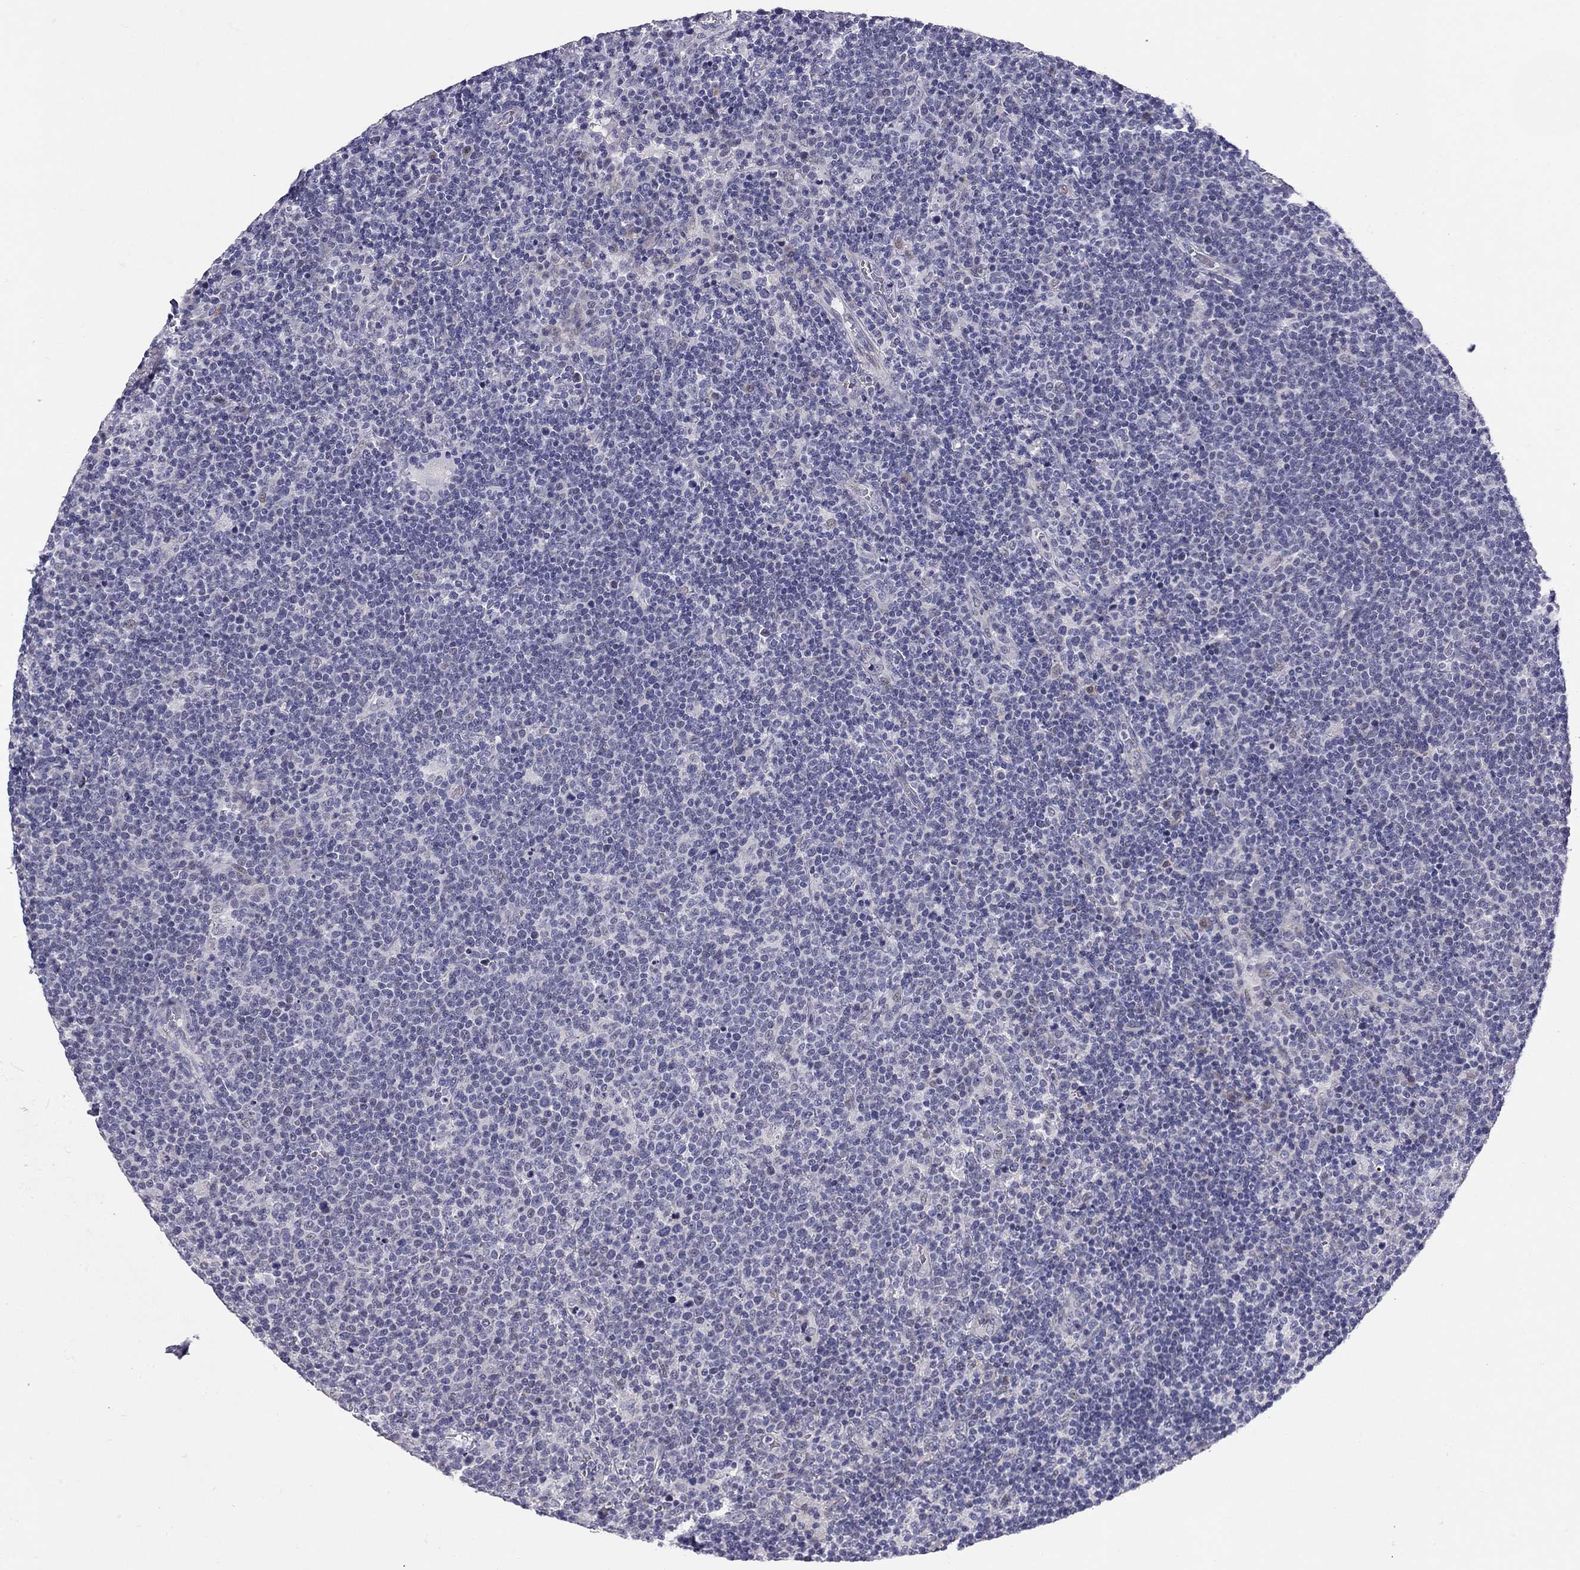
{"staining": {"intensity": "negative", "quantity": "none", "location": "none"}, "tissue": "lymphoma", "cell_type": "Tumor cells", "image_type": "cancer", "snomed": [{"axis": "morphology", "description": "Malignant lymphoma, non-Hodgkin's type, High grade"}, {"axis": "topography", "description": "Lymph node"}], "caption": "Immunohistochemistry image of lymphoma stained for a protein (brown), which reveals no expression in tumor cells.", "gene": "C8orf88", "patient": {"sex": "male", "age": 61}}